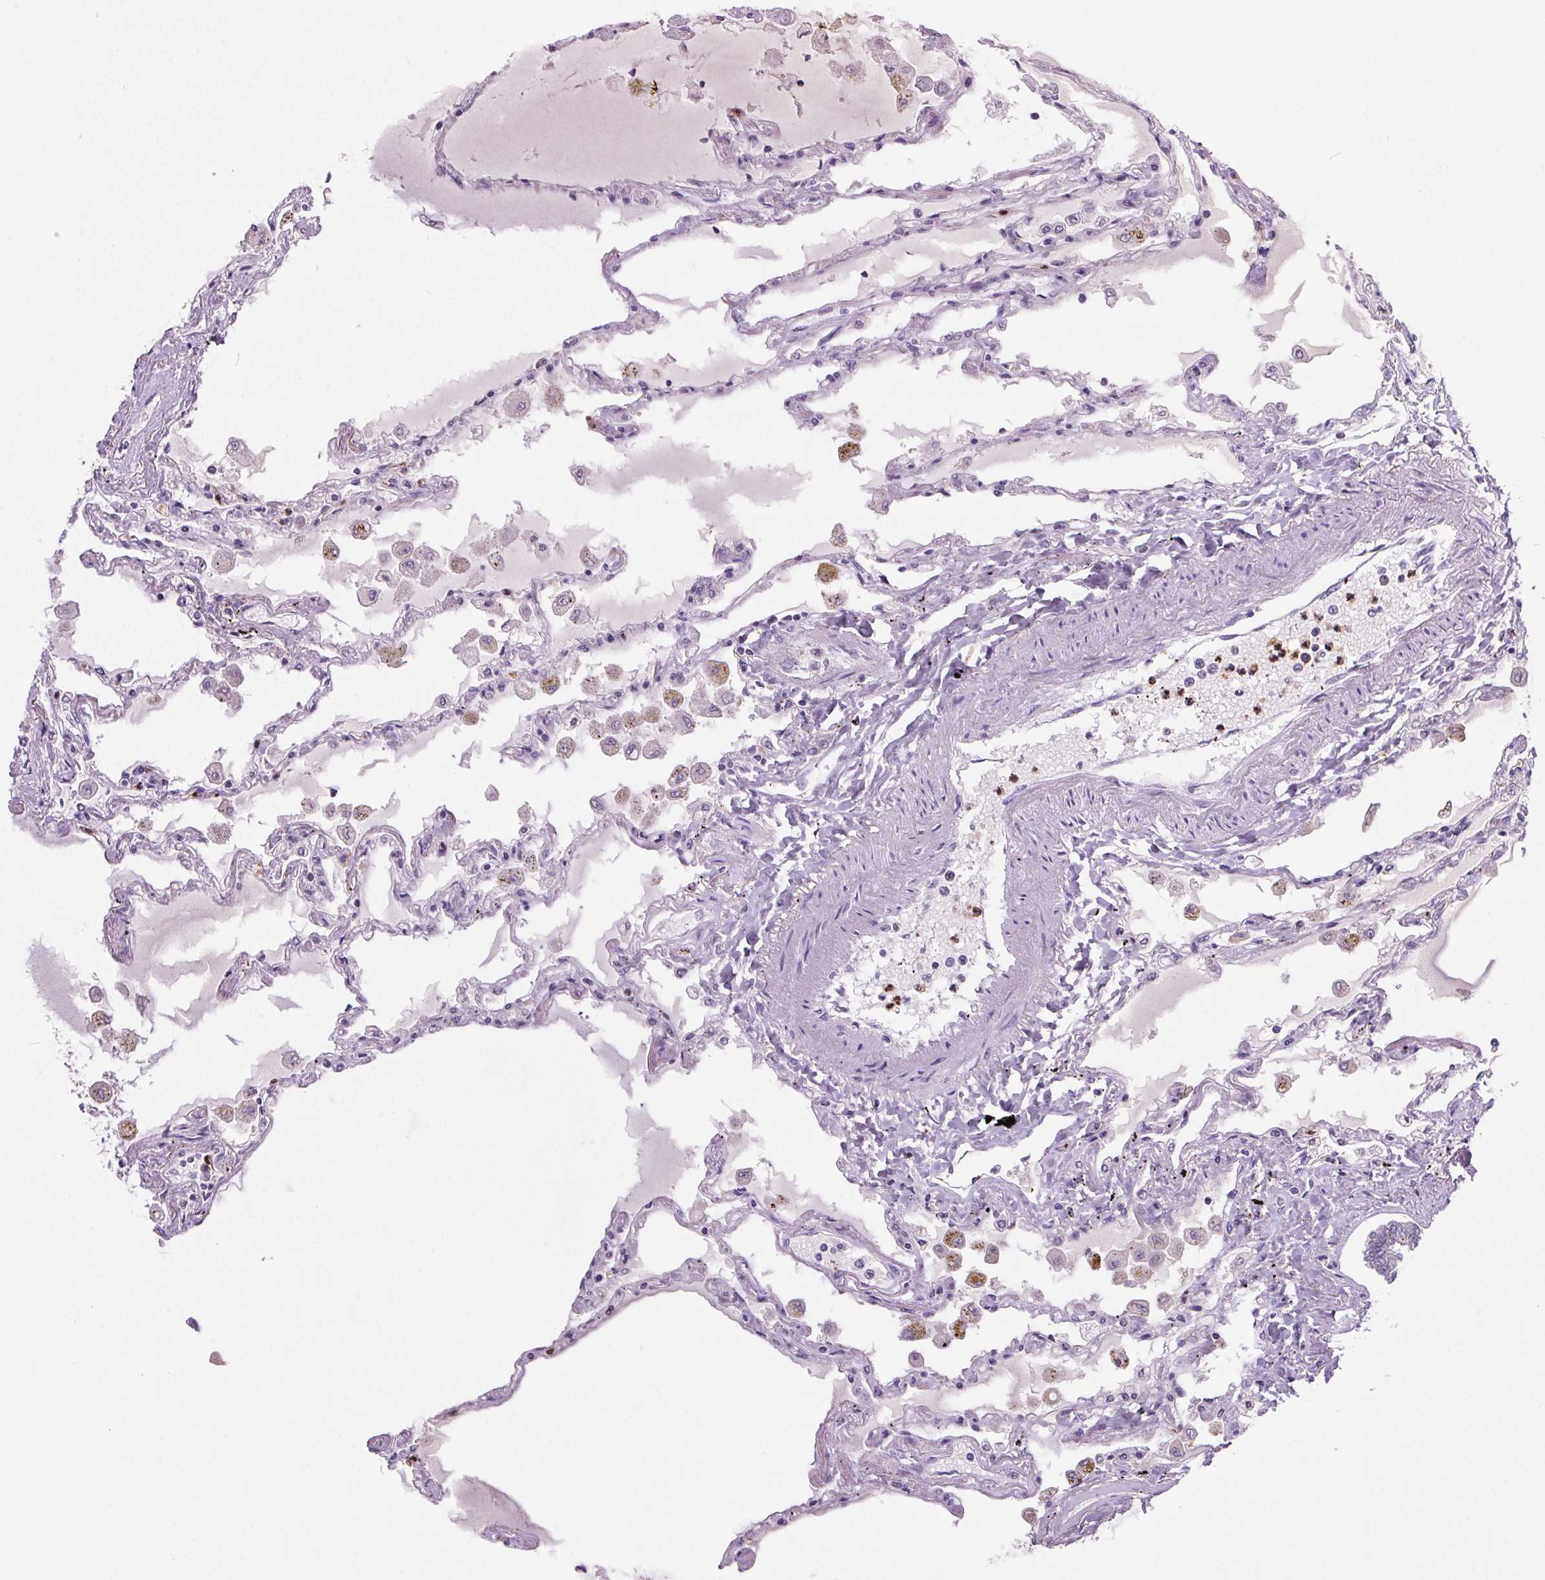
{"staining": {"intensity": "negative", "quantity": "none", "location": "none"}, "tissue": "lung", "cell_type": "Alveolar cells", "image_type": "normal", "snomed": [{"axis": "morphology", "description": "Normal tissue, NOS"}, {"axis": "morphology", "description": "Adenocarcinoma, NOS"}, {"axis": "topography", "description": "Cartilage tissue"}, {"axis": "topography", "description": "Lung"}], "caption": "IHC photomicrograph of unremarkable lung stained for a protein (brown), which exhibits no expression in alveolar cells.", "gene": "TRDN", "patient": {"sex": "female", "age": 67}}